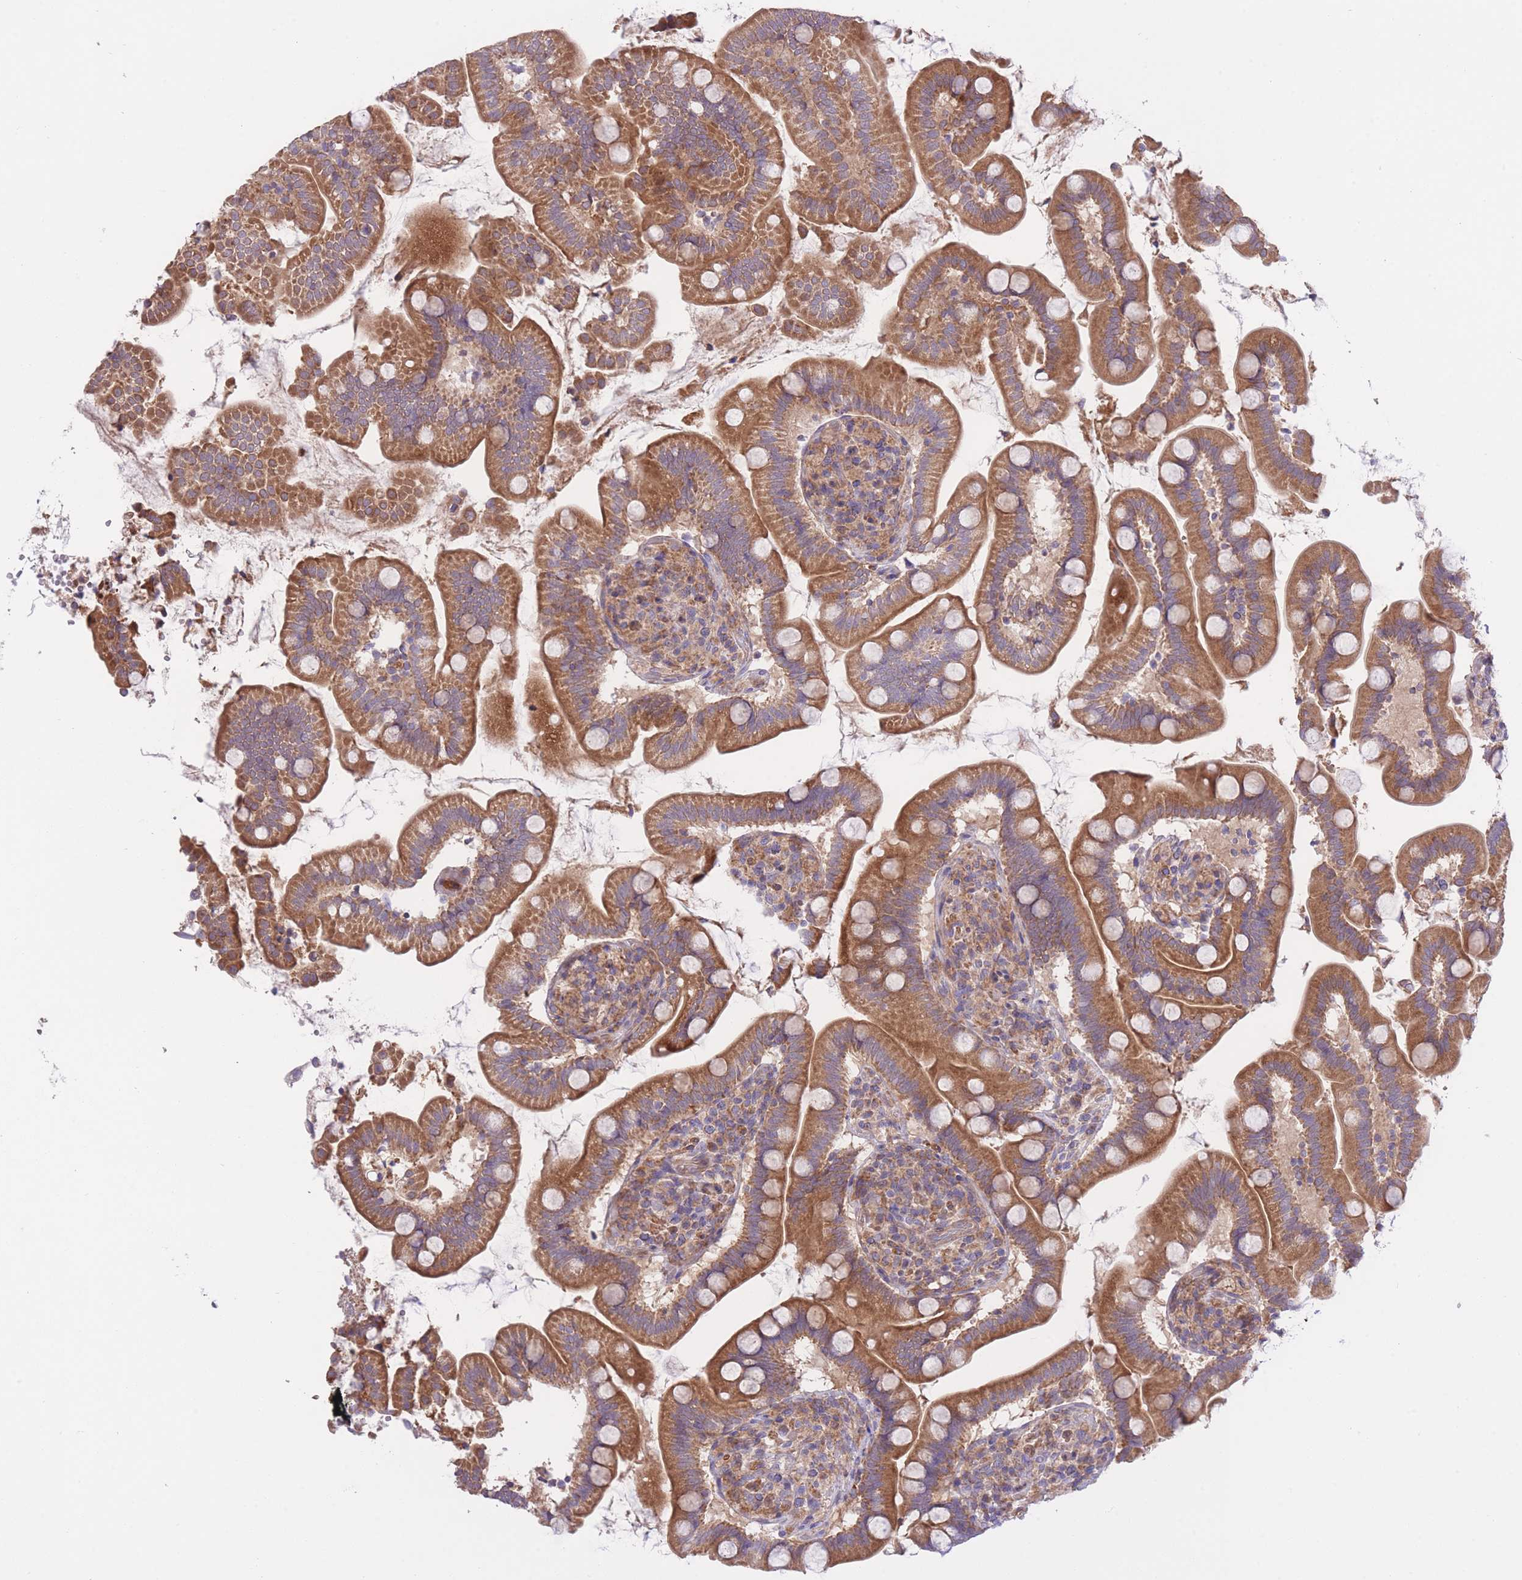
{"staining": {"intensity": "strong", "quantity": ">75%", "location": "cytoplasmic/membranous"}, "tissue": "small intestine", "cell_type": "Glandular cells", "image_type": "normal", "snomed": [{"axis": "morphology", "description": "Normal tissue, NOS"}, {"axis": "topography", "description": "Small intestine"}], "caption": "IHC histopathology image of unremarkable human small intestine stained for a protein (brown), which reveals high levels of strong cytoplasmic/membranous expression in about >75% of glandular cells.", "gene": "ATP13A2", "patient": {"sex": "female", "age": 64}}